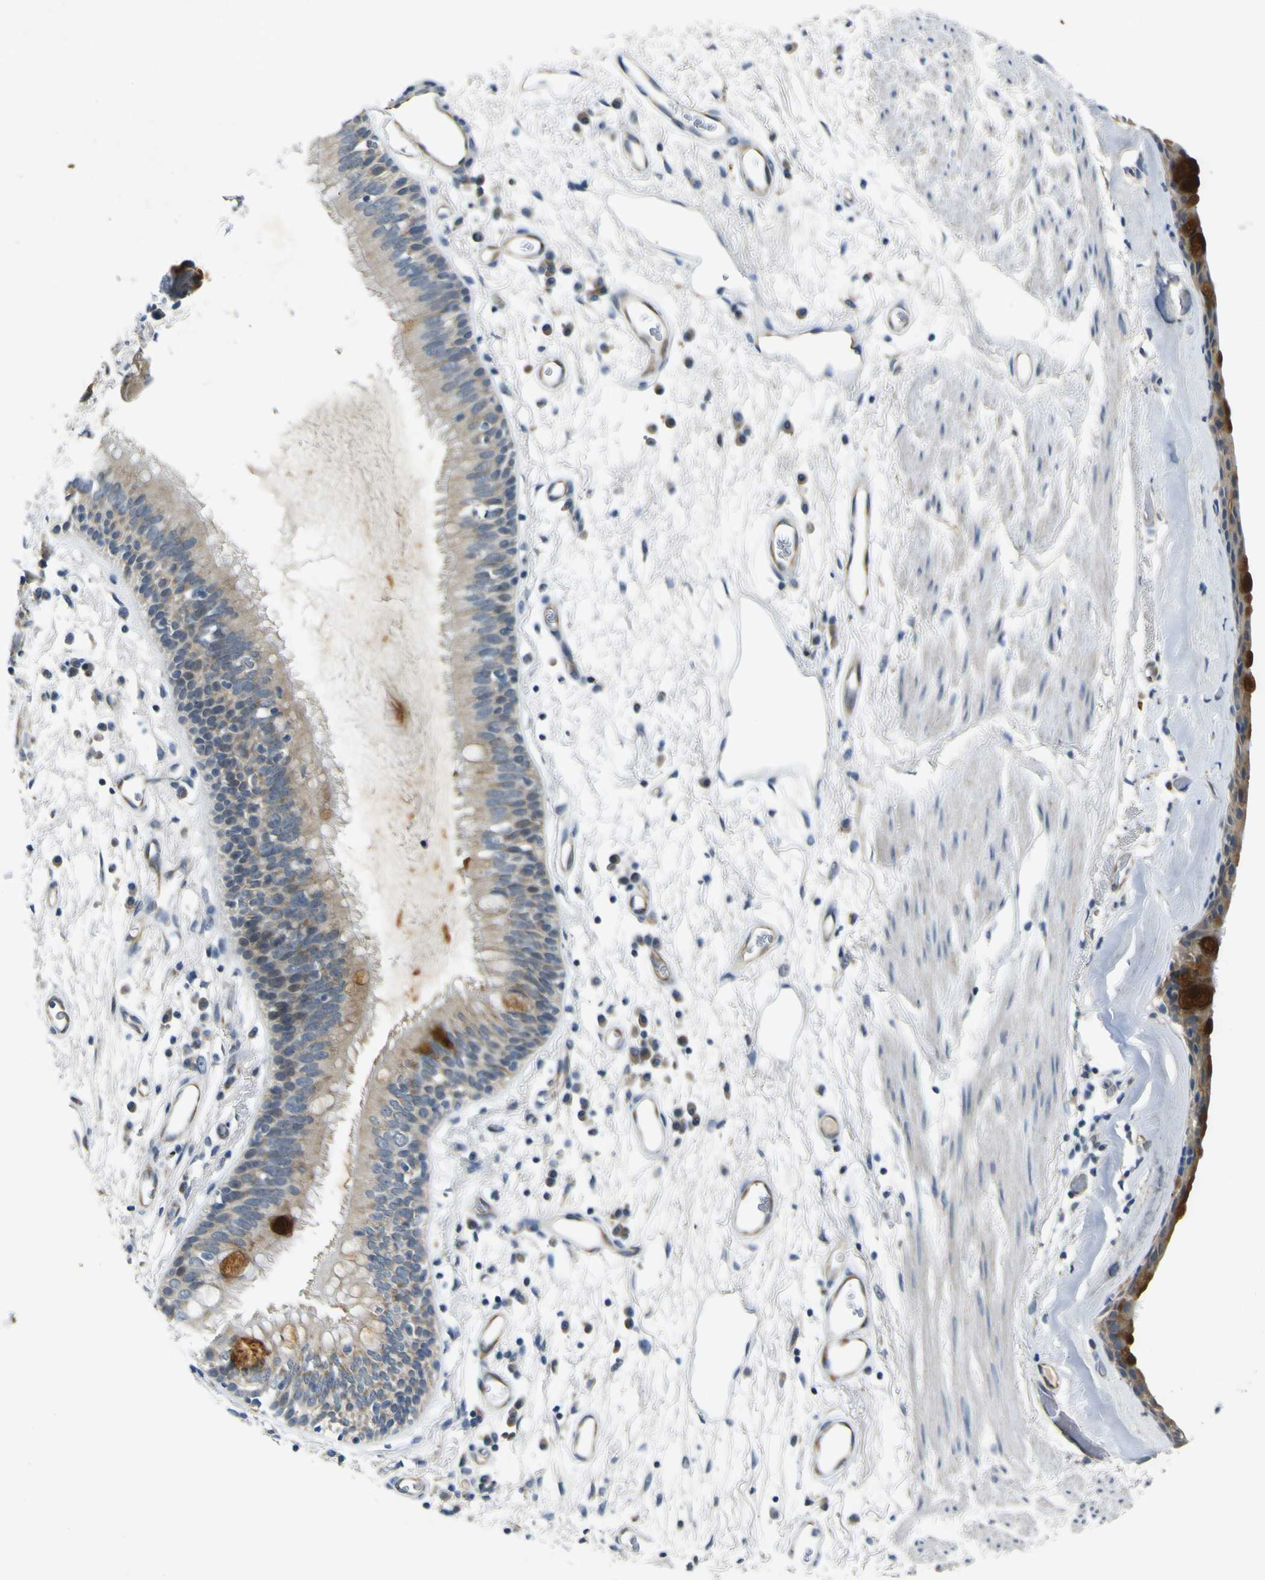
{"staining": {"intensity": "strong", "quantity": "25%-75%", "location": "cytoplasmic/membranous"}, "tissue": "bronchus", "cell_type": "Respiratory epithelial cells", "image_type": "normal", "snomed": [{"axis": "morphology", "description": "Normal tissue, NOS"}, {"axis": "morphology", "description": "Adenocarcinoma, NOS"}, {"axis": "topography", "description": "Bronchus"}, {"axis": "topography", "description": "Lung"}], "caption": "Strong cytoplasmic/membranous staining for a protein is present in about 25%-75% of respiratory epithelial cells of unremarkable bronchus using immunohistochemistry.", "gene": "LDLR", "patient": {"sex": "female", "age": 54}}